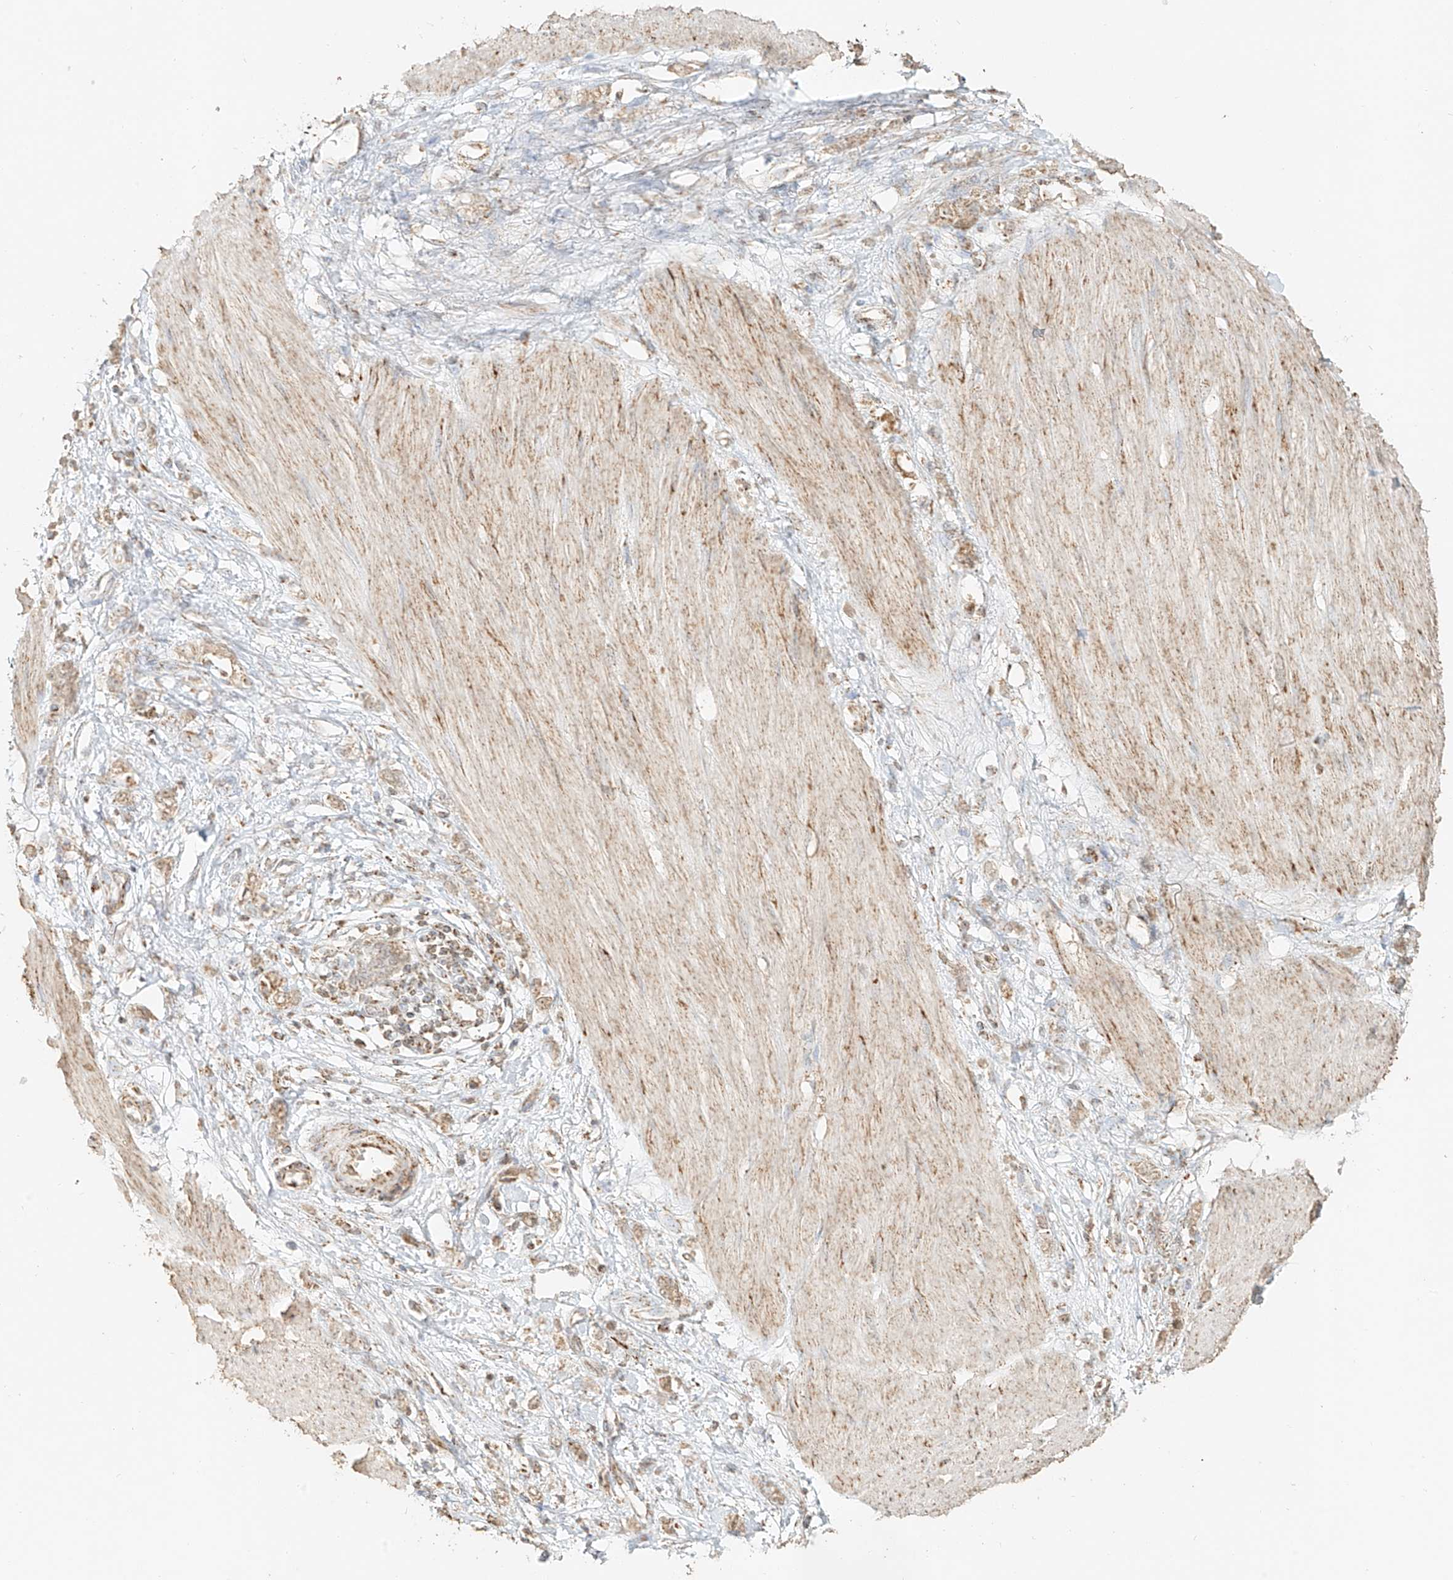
{"staining": {"intensity": "weak", "quantity": ">75%", "location": "cytoplasmic/membranous"}, "tissue": "stomach cancer", "cell_type": "Tumor cells", "image_type": "cancer", "snomed": [{"axis": "morphology", "description": "Adenocarcinoma, NOS"}, {"axis": "topography", "description": "Stomach"}], "caption": "Human stomach adenocarcinoma stained with a brown dye demonstrates weak cytoplasmic/membranous positive expression in about >75% of tumor cells.", "gene": "MIPEP", "patient": {"sex": "female", "age": 76}}